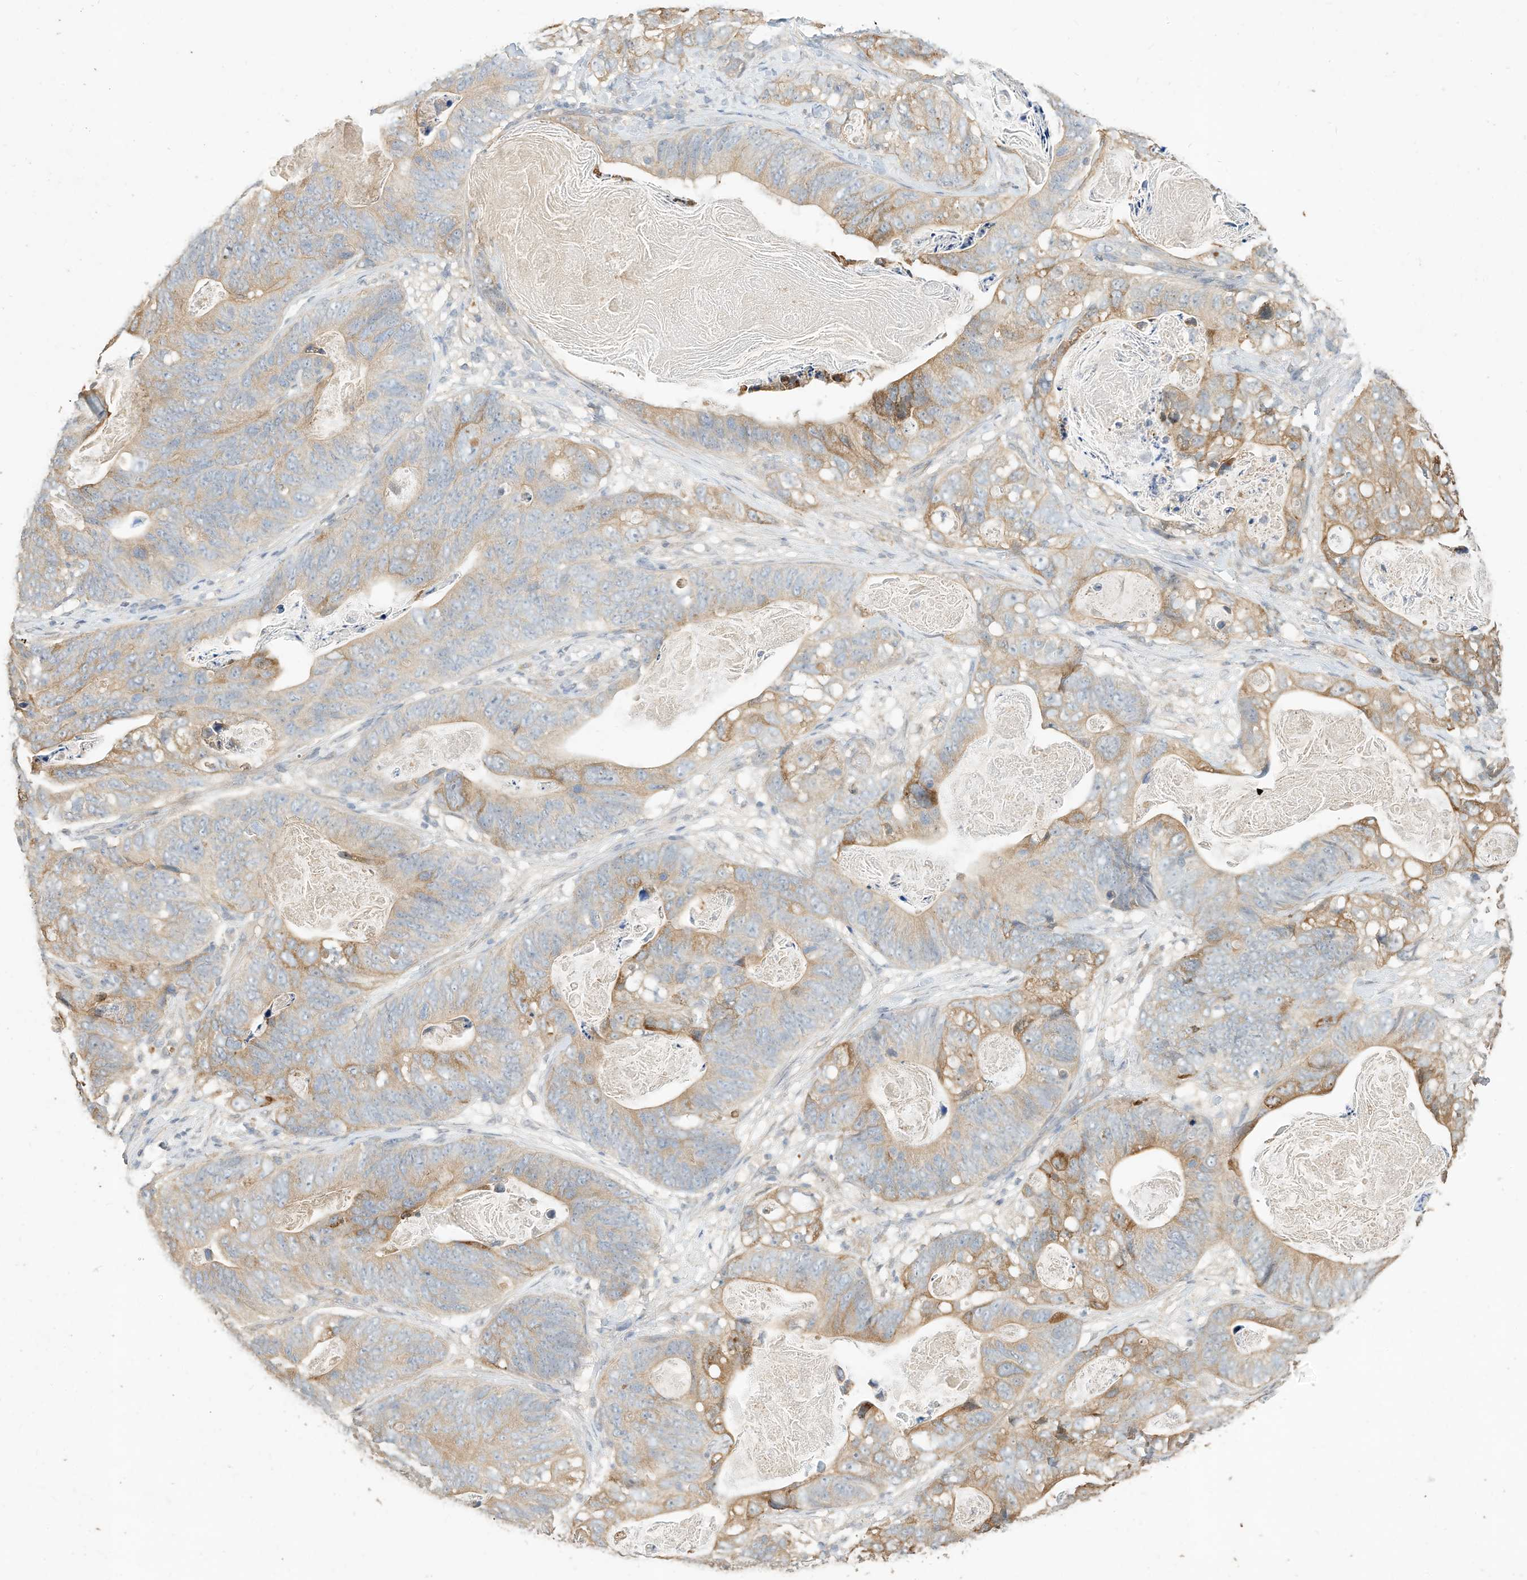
{"staining": {"intensity": "moderate", "quantity": "25%-75%", "location": "cytoplasmic/membranous"}, "tissue": "stomach cancer", "cell_type": "Tumor cells", "image_type": "cancer", "snomed": [{"axis": "morphology", "description": "Normal tissue, NOS"}, {"axis": "morphology", "description": "Adenocarcinoma, NOS"}, {"axis": "topography", "description": "Stomach"}], "caption": "This is an image of IHC staining of adenocarcinoma (stomach), which shows moderate expression in the cytoplasmic/membranous of tumor cells.", "gene": "OFD1", "patient": {"sex": "female", "age": 89}}